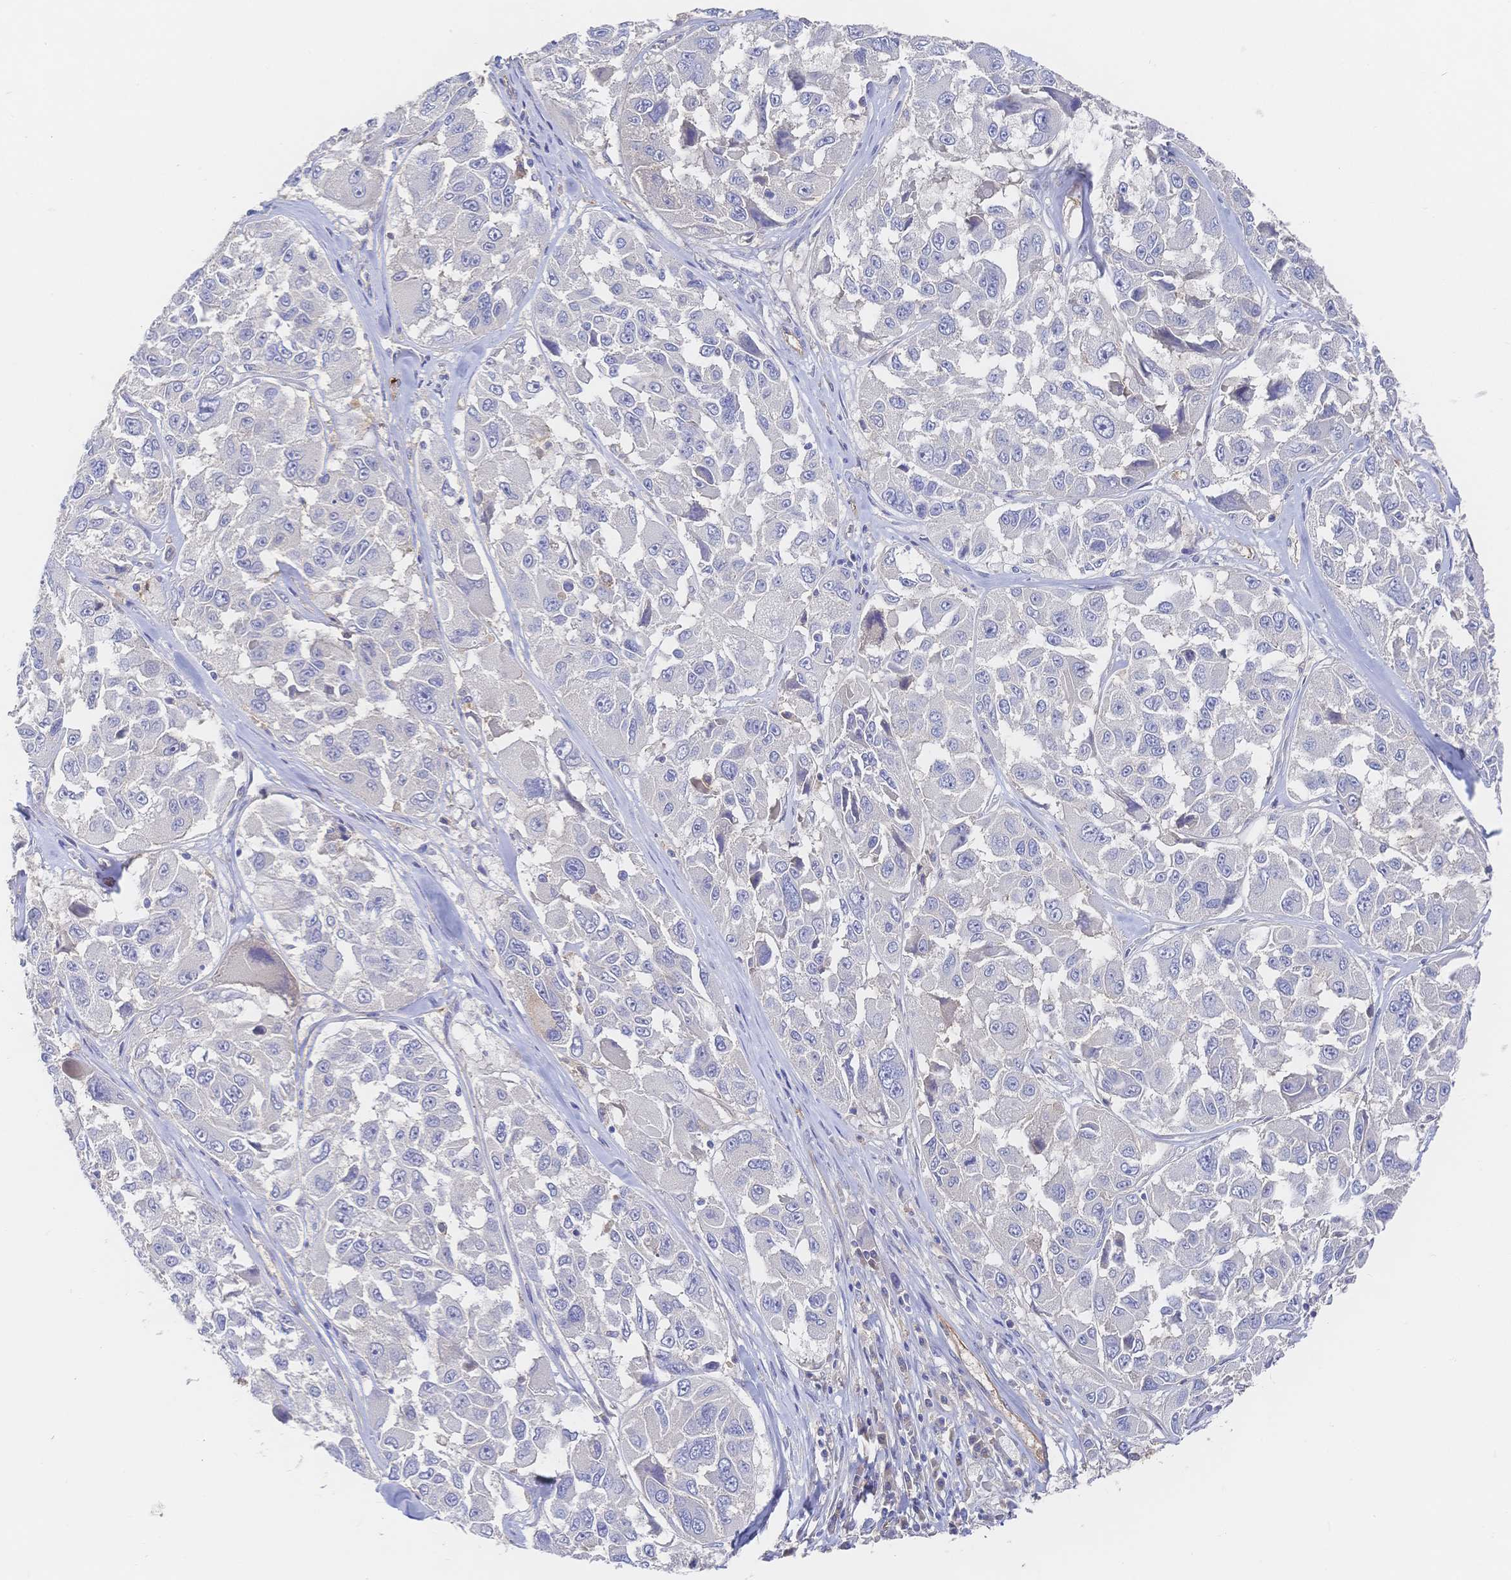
{"staining": {"intensity": "negative", "quantity": "none", "location": "none"}, "tissue": "melanoma", "cell_type": "Tumor cells", "image_type": "cancer", "snomed": [{"axis": "morphology", "description": "Malignant melanoma, NOS"}, {"axis": "topography", "description": "Skin"}], "caption": "The image reveals no significant expression in tumor cells of melanoma.", "gene": "F11R", "patient": {"sex": "female", "age": 66}}